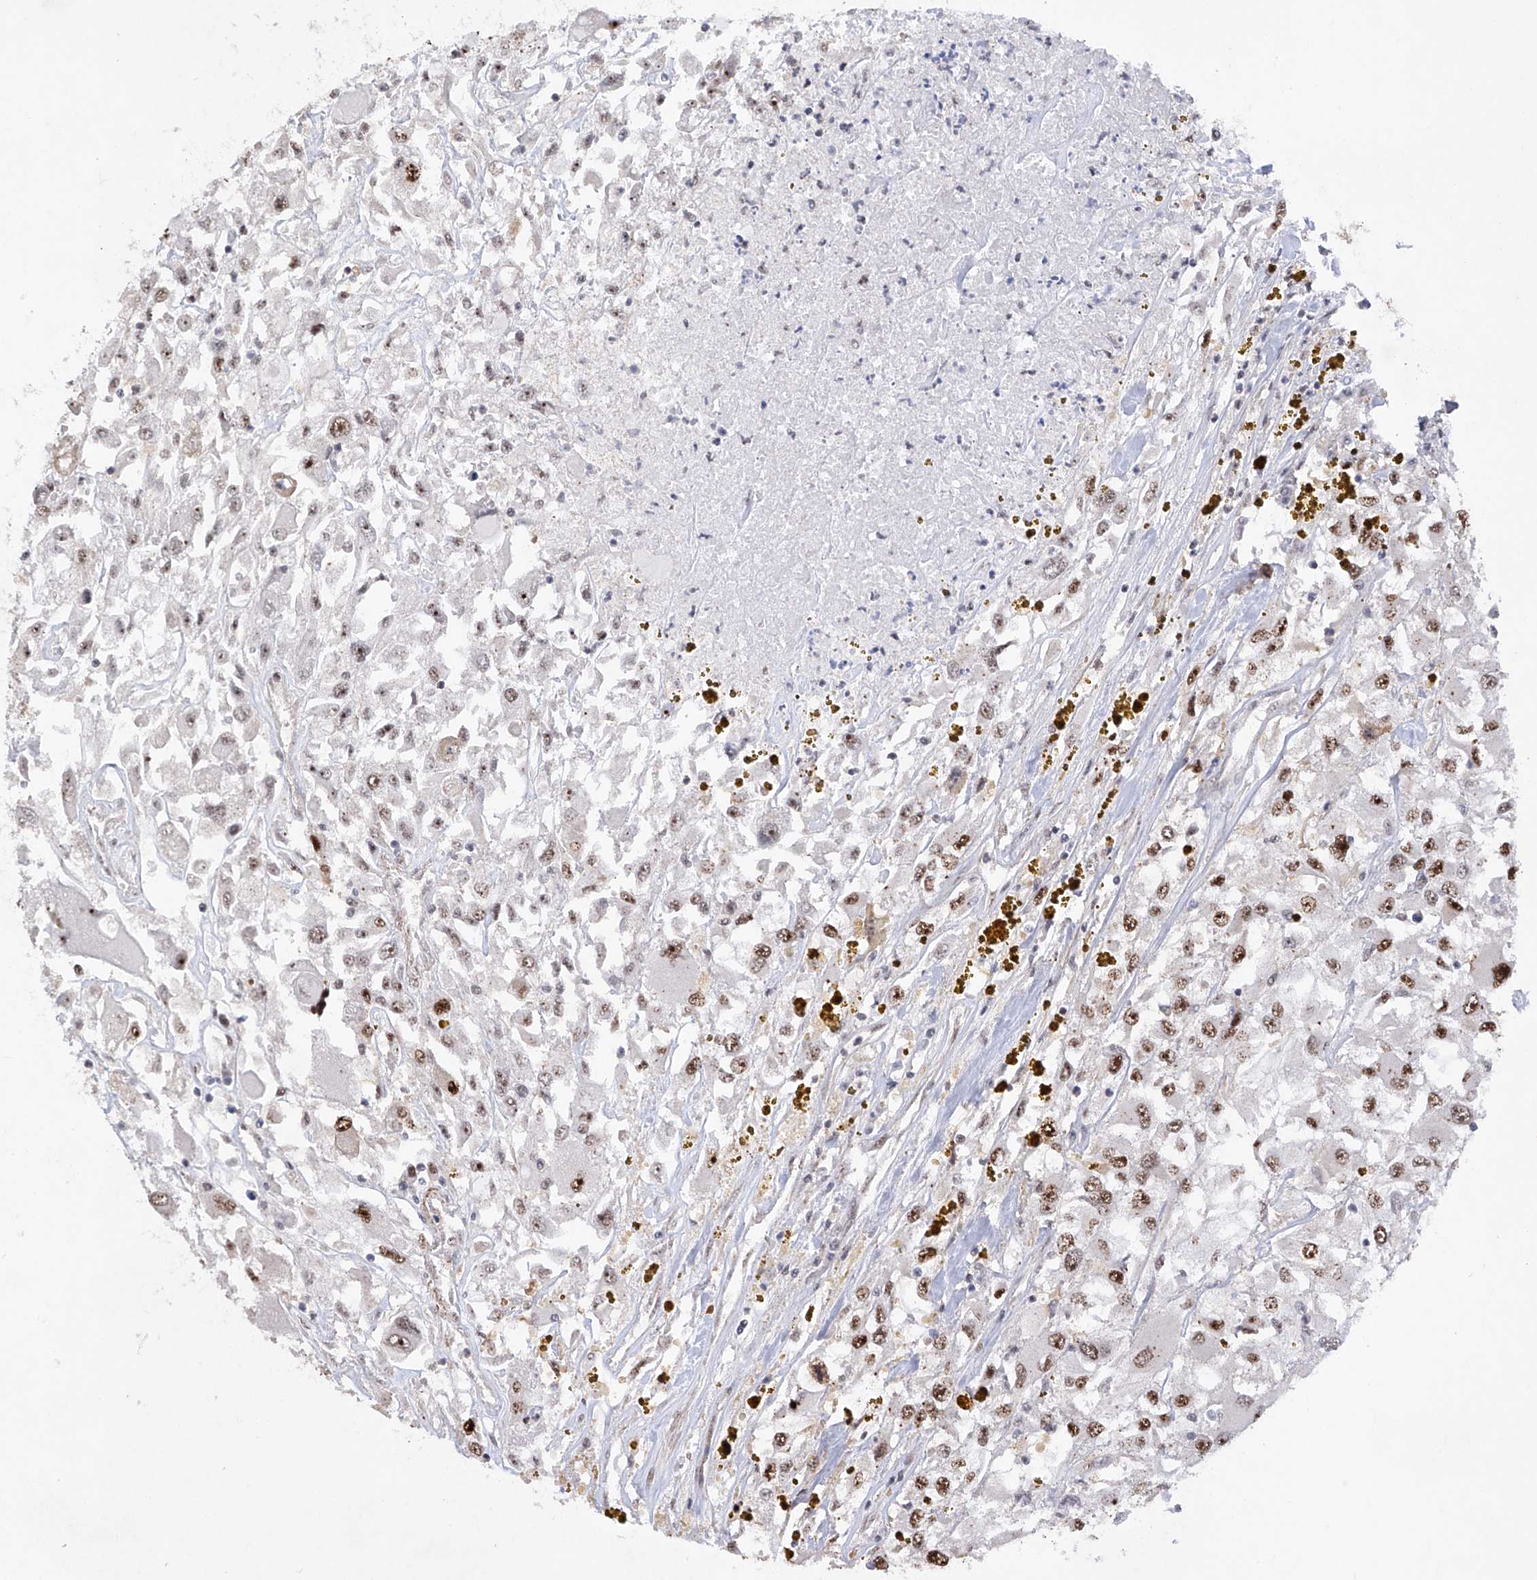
{"staining": {"intensity": "moderate", "quantity": ">75%", "location": "nuclear"}, "tissue": "renal cancer", "cell_type": "Tumor cells", "image_type": "cancer", "snomed": [{"axis": "morphology", "description": "Adenocarcinoma, NOS"}, {"axis": "topography", "description": "Kidney"}], "caption": "Immunohistochemical staining of human renal cancer shows moderate nuclear protein expression in about >75% of tumor cells. (DAB = brown stain, brightfield microscopy at high magnification).", "gene": "NFATC4", "patient": {"sex": "female", "age": 52}}